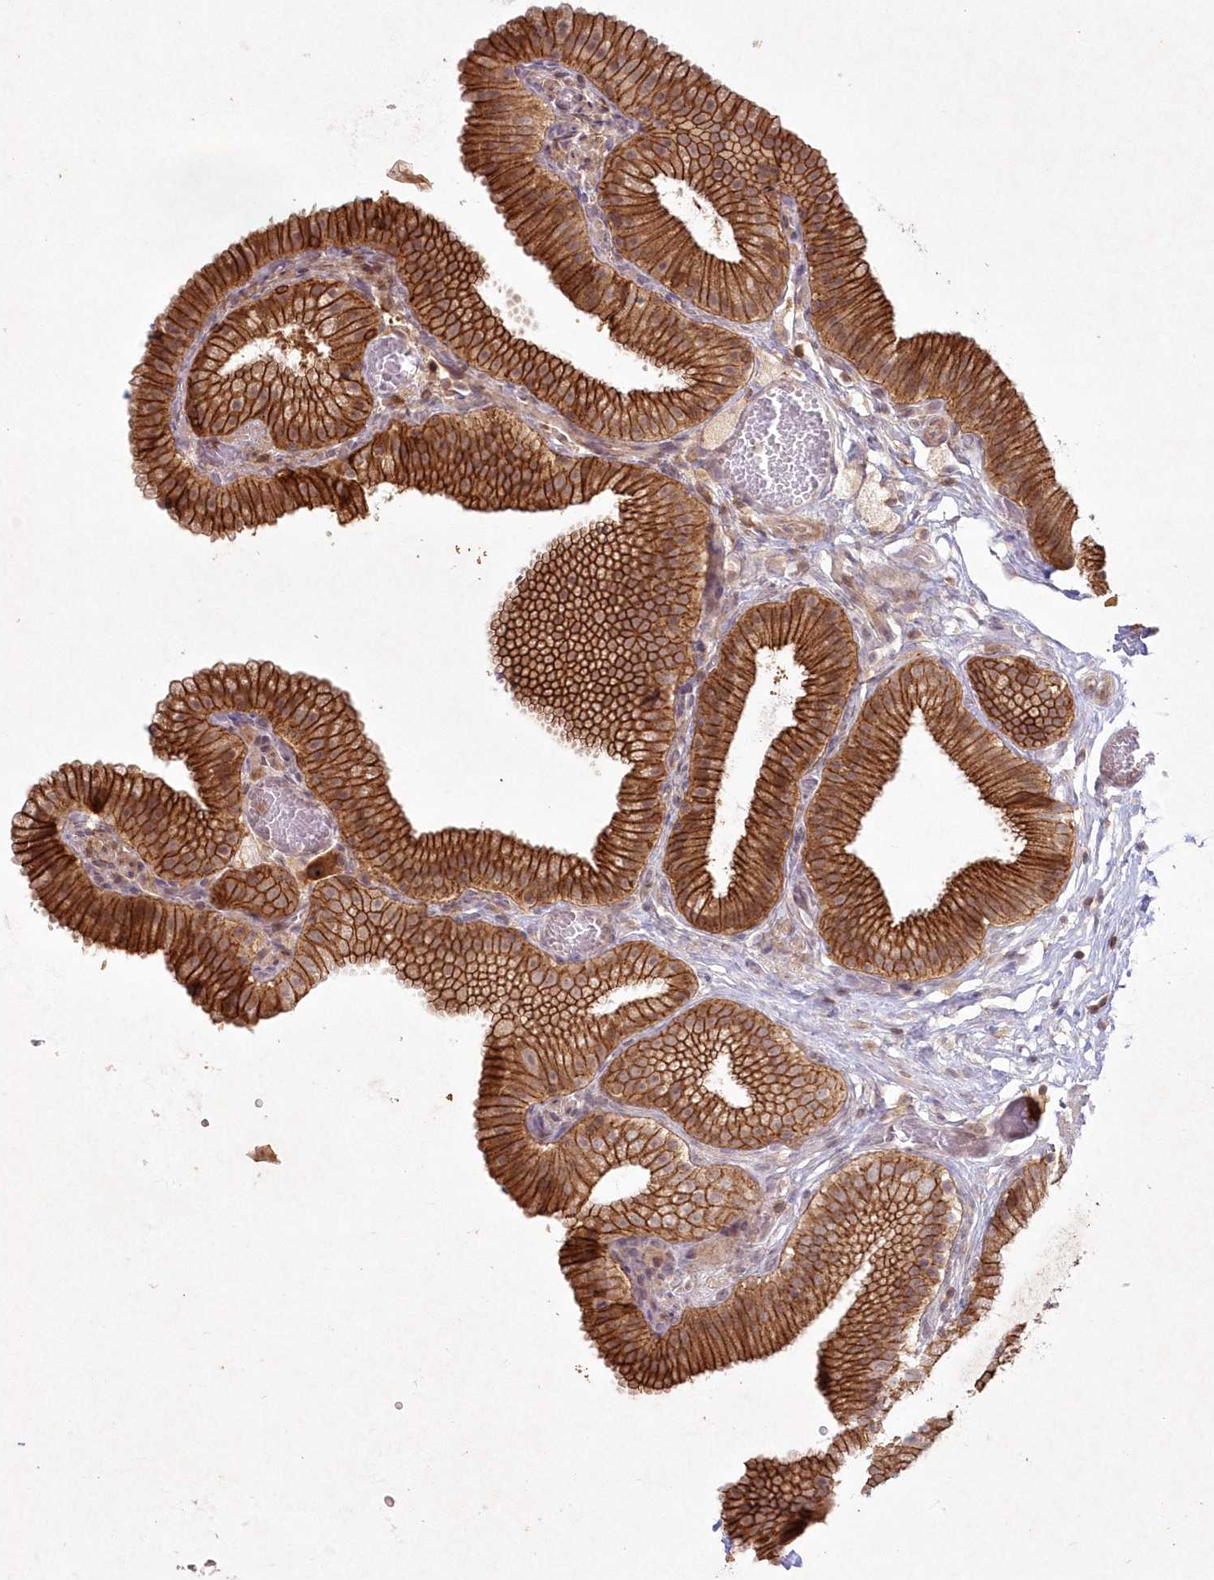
{"staining": {"intensity": "strong", "quantity": ">75%", "location": "cytoplasmic/membranous"}, "tissue": "gallbladder", "cell_type": "Glandular cells", "image_type": "normal", "snomed": [{"axis": "morphology", "description": "Normal tissue, NOS"}, {"axis": "topography", "description": "Gallbladder"}], "caption": "Immunohistochemical staining of benign gallbladder shows strong cytoplasmic/membranous protein positivity in approximately >75% of glandular cells. Immunohistochemistry stains the protein in brown and the nuclei are stained blue.", "gene": "TOGARAM2", "patient": {"sex": "male", "age": 54}}